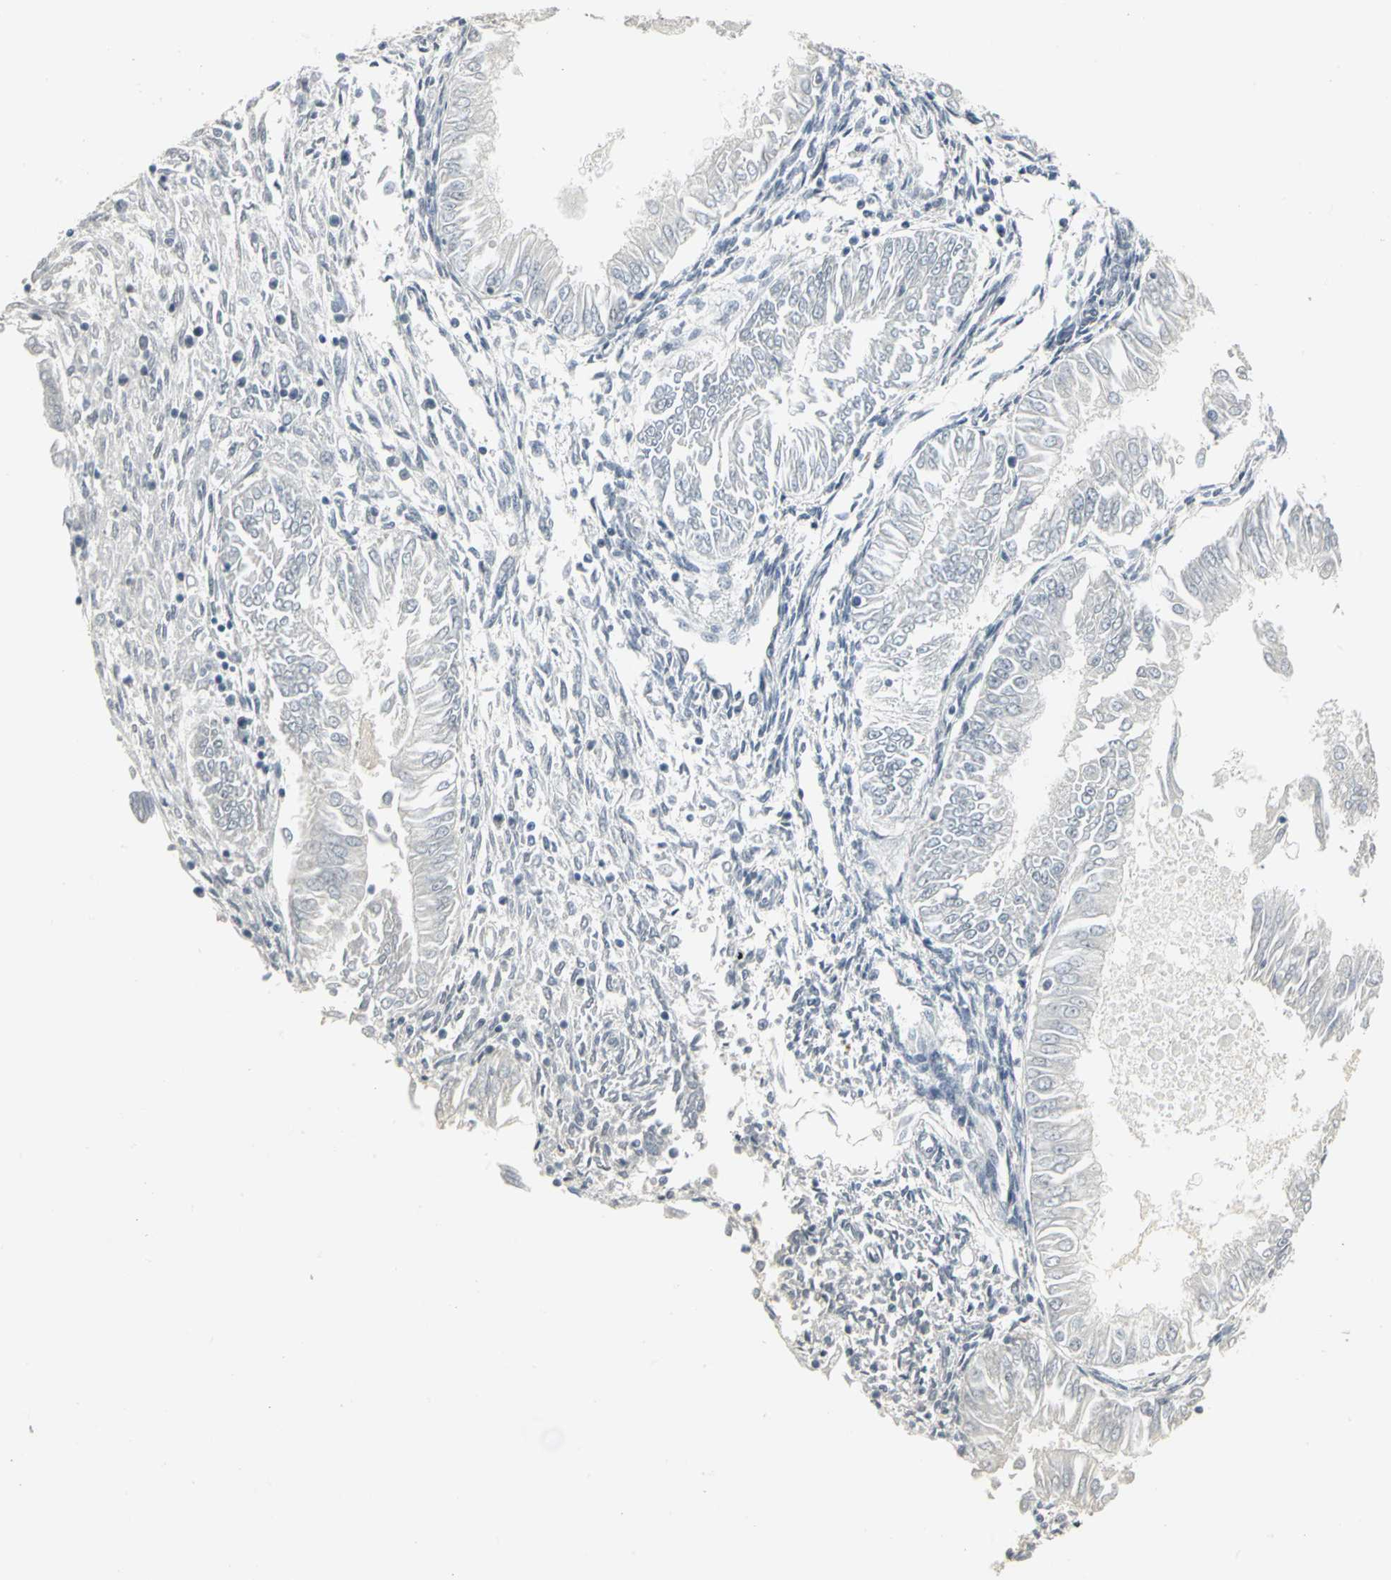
{"staining": {"intensity": "weak", "quantity": "<25%", "location": "nuclear"}, "tissue": "endometrial cancer", "cell_type": "Tumor cells", "image_type": "cancer", "snomed": [{"axis": "morphology", "description": "Adenocarcinoma, NOS"}, {"axis": "topography", "description": "Endometrium"}], "caption": "A high-resolution micrograph shows IHC staining of endometrial cancer, which exhibits no significant staining in tumor cells.", "gene": "CBX3", "patient": {"sex": "female", "age": 53}}